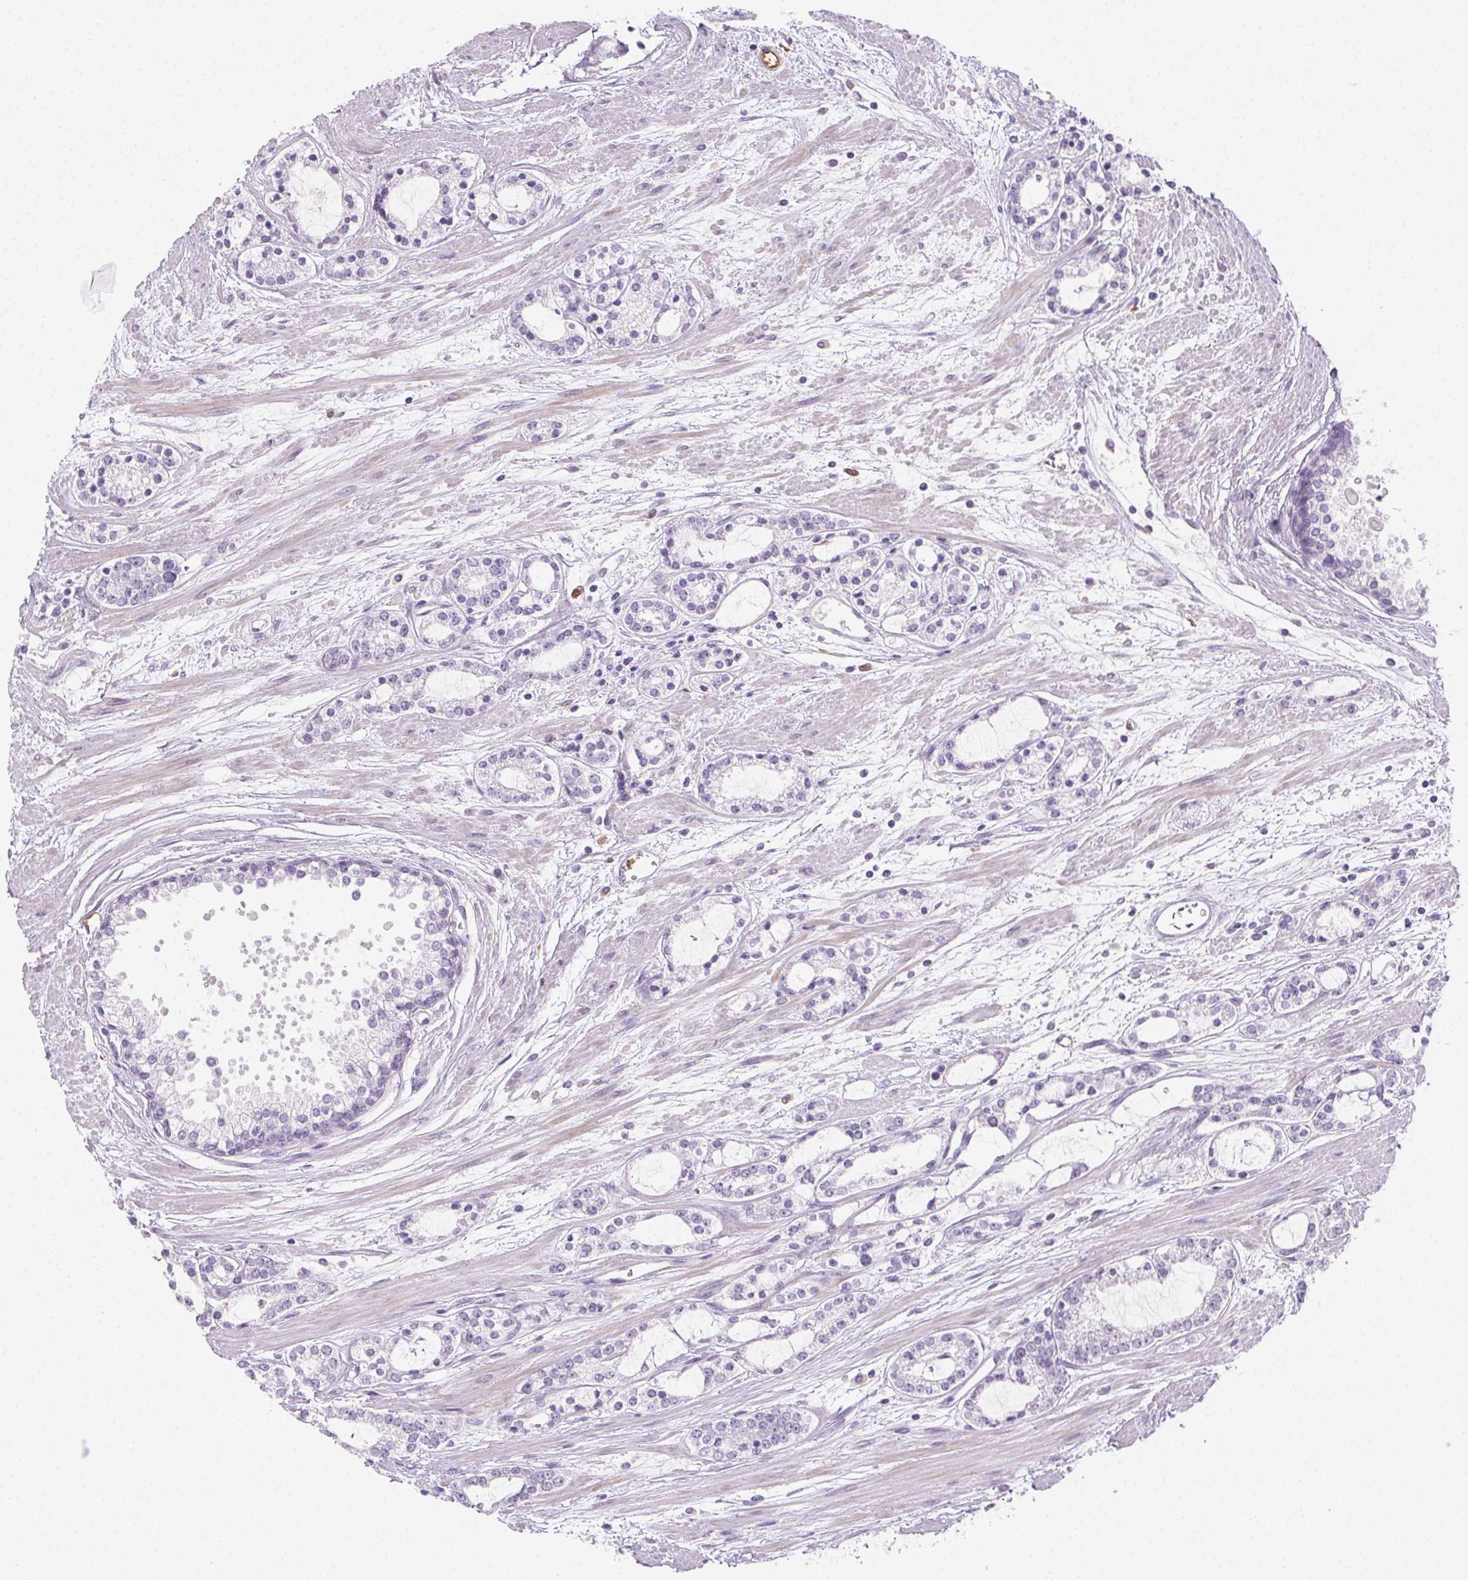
{"staining": {"intensity": "negative", "quantity": "none", "location": "none"}, "tissue": "prostate cancer", "cell_type": "Tumor cells", "image_type": "cancer", "snomed": [{"axis": "morphology", "description": "Adenocarcinoma, Medium grade"}, {"axis": "topography", "description": "Prostate"}], "caption": "Protein analysis of prostate cancer demonstrates no significant positivity in tumor cells. The staining was performed using DAB to visualize the protein expression in brown, while the nuclei were stained in blue with hematoxylin (Magnification: 20x).", "gene": "TMEM45A", "patient": {"sex": "male", "age": 57}}